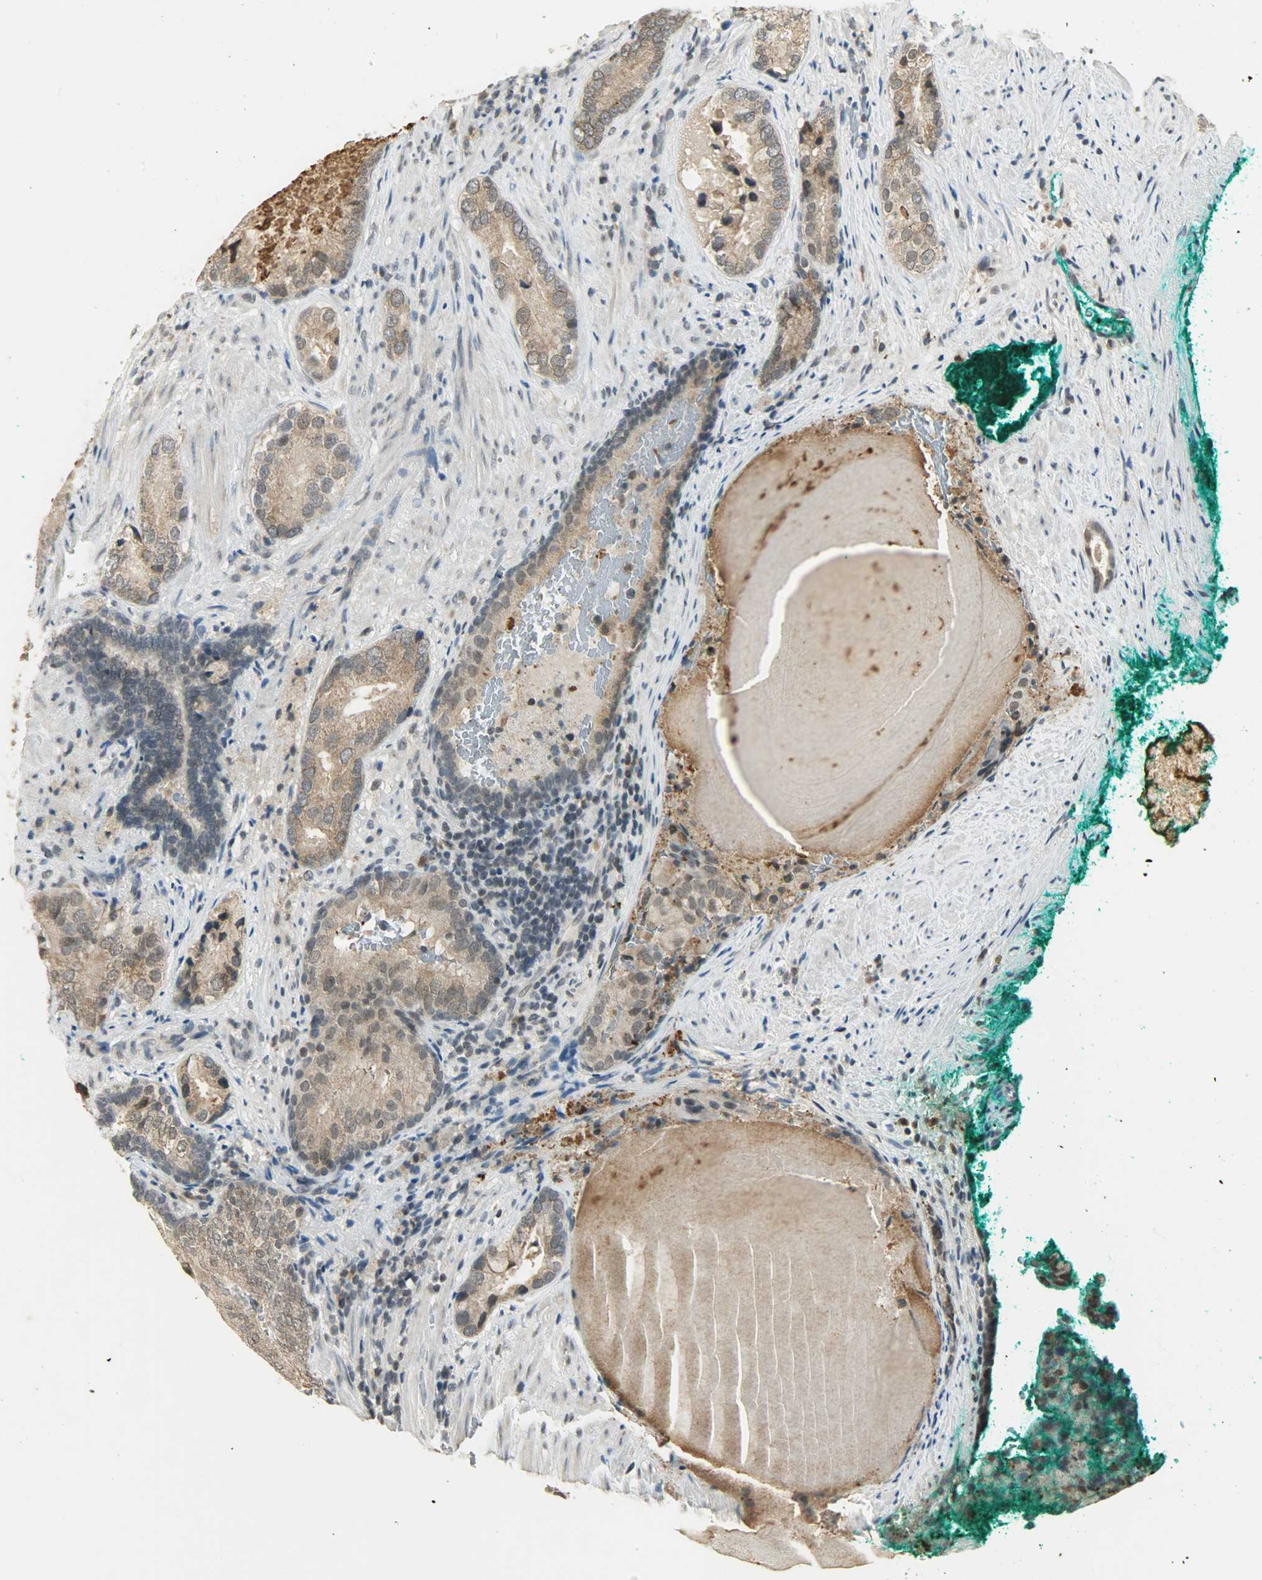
{"staining": {"intensity": "weak", "quantity": ">75%", "location": "cytoplasmic/membranous"}, "tissue": "prostate cancer", "cell_type": "Tumor cells", "image_type": "cancer", "snomed": [{"axis": "morphology", "description": "Adenocarcinoma, High grade"}, {"axis": "topography", "description": "Prostate"}], "caption": "High-grade adenocarcinoma (prostate) stained with DAB IHC shows low levels of weak cytoplasmic/membranous positivity in about >75% of tumor cells.", "gene": "SMARCA5", "patient": {"sex": "male", "age": 66}}